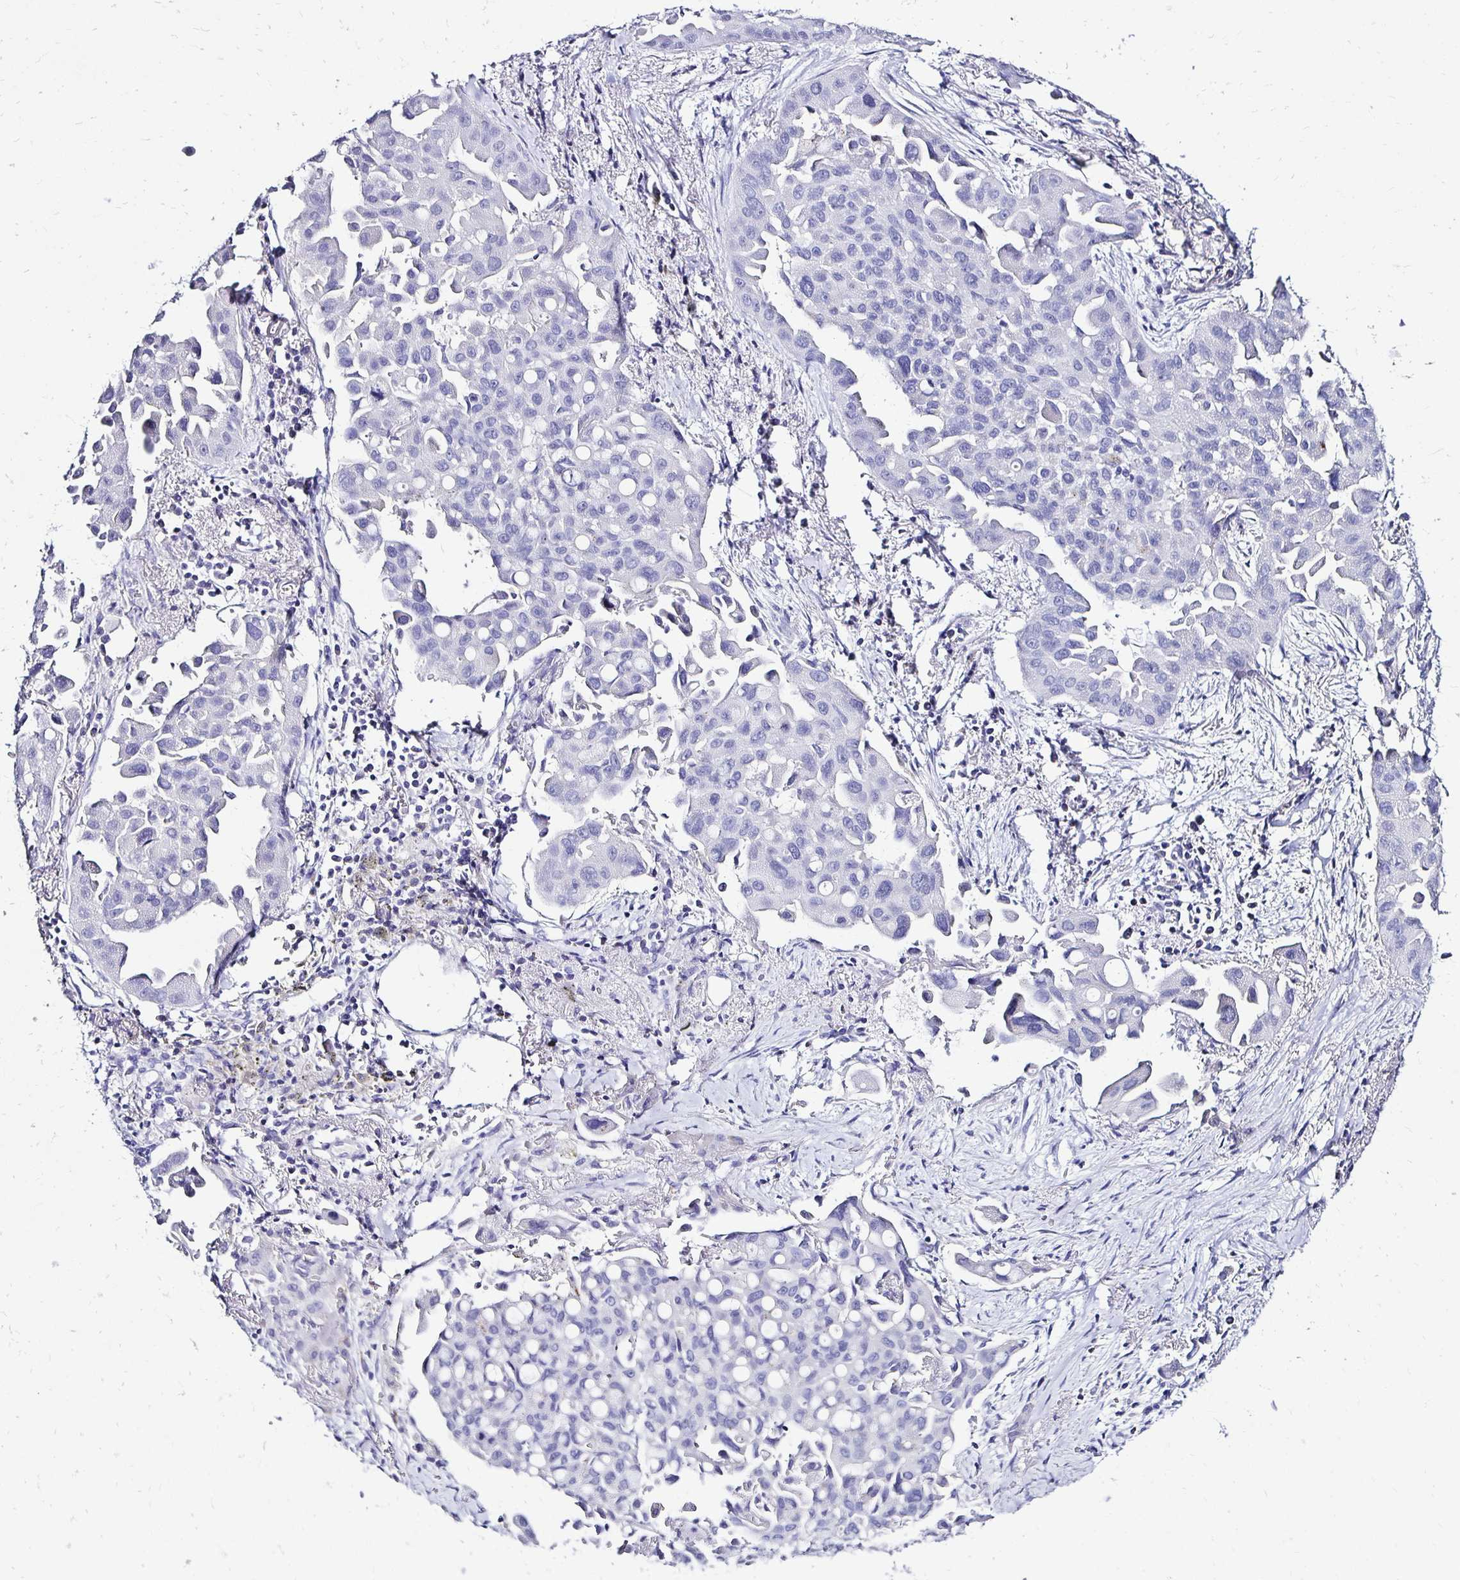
{"staining": {"intensity": "negative", "quantity": "none", "location": "none"}, "tissue": "lung cancer", "cell_type": "Tumor cells", "image_type": "cancer", "snomed": [{"axis": "morphology", "description": "Adenocarcinoma, NOS"}, {"axis": "topography", "description": "Lung"}], "caption": "Immunohistochemistry photomicrograph of neoplastic tissue: lung adenocarcinoma stained with DAB (3,3'-diaminobenzidine) displays no significant protein staining in tumor cells.", "gene": "KCNT1", "patient": {"sex": "male", "age": 68}}